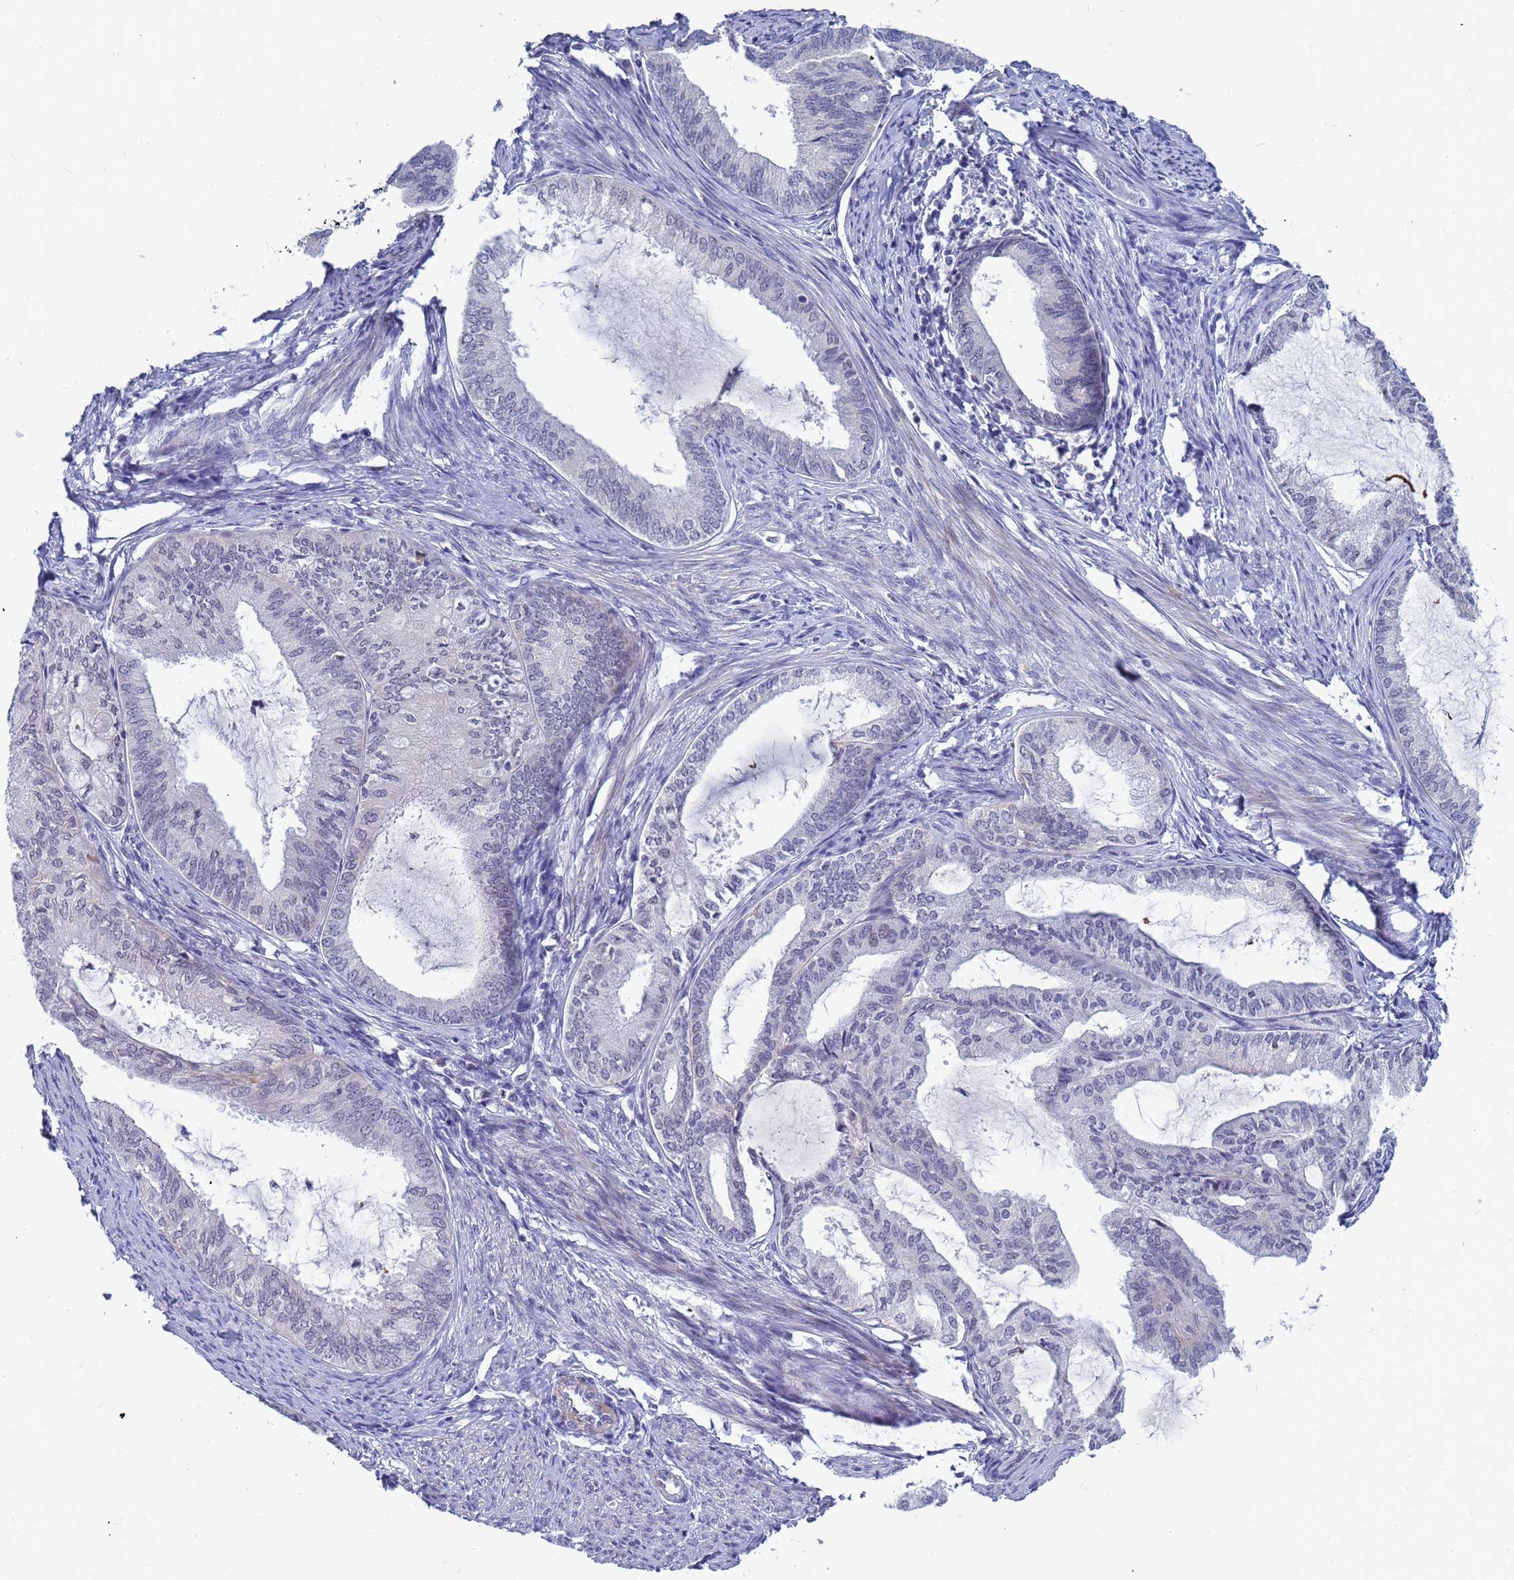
{"staining": {"intensity": "negative", "quantity": "none", "location": "none"}, "tissue": "endometrial cancer", "cell_type": "Tumor cells", "image_type": "cancer", "snomed": [{"axis": "morphology", "description": "Adenocarcinoma, NOS"}, {"axis": "topography", "description": "Endometrium"}], "caption": "Endometrial cancer stained for a protein using immunohistochemistry displays no positivity tumor cells.", "gene": "CXorf65", "patient": {"sex": "female", "age": 86}}